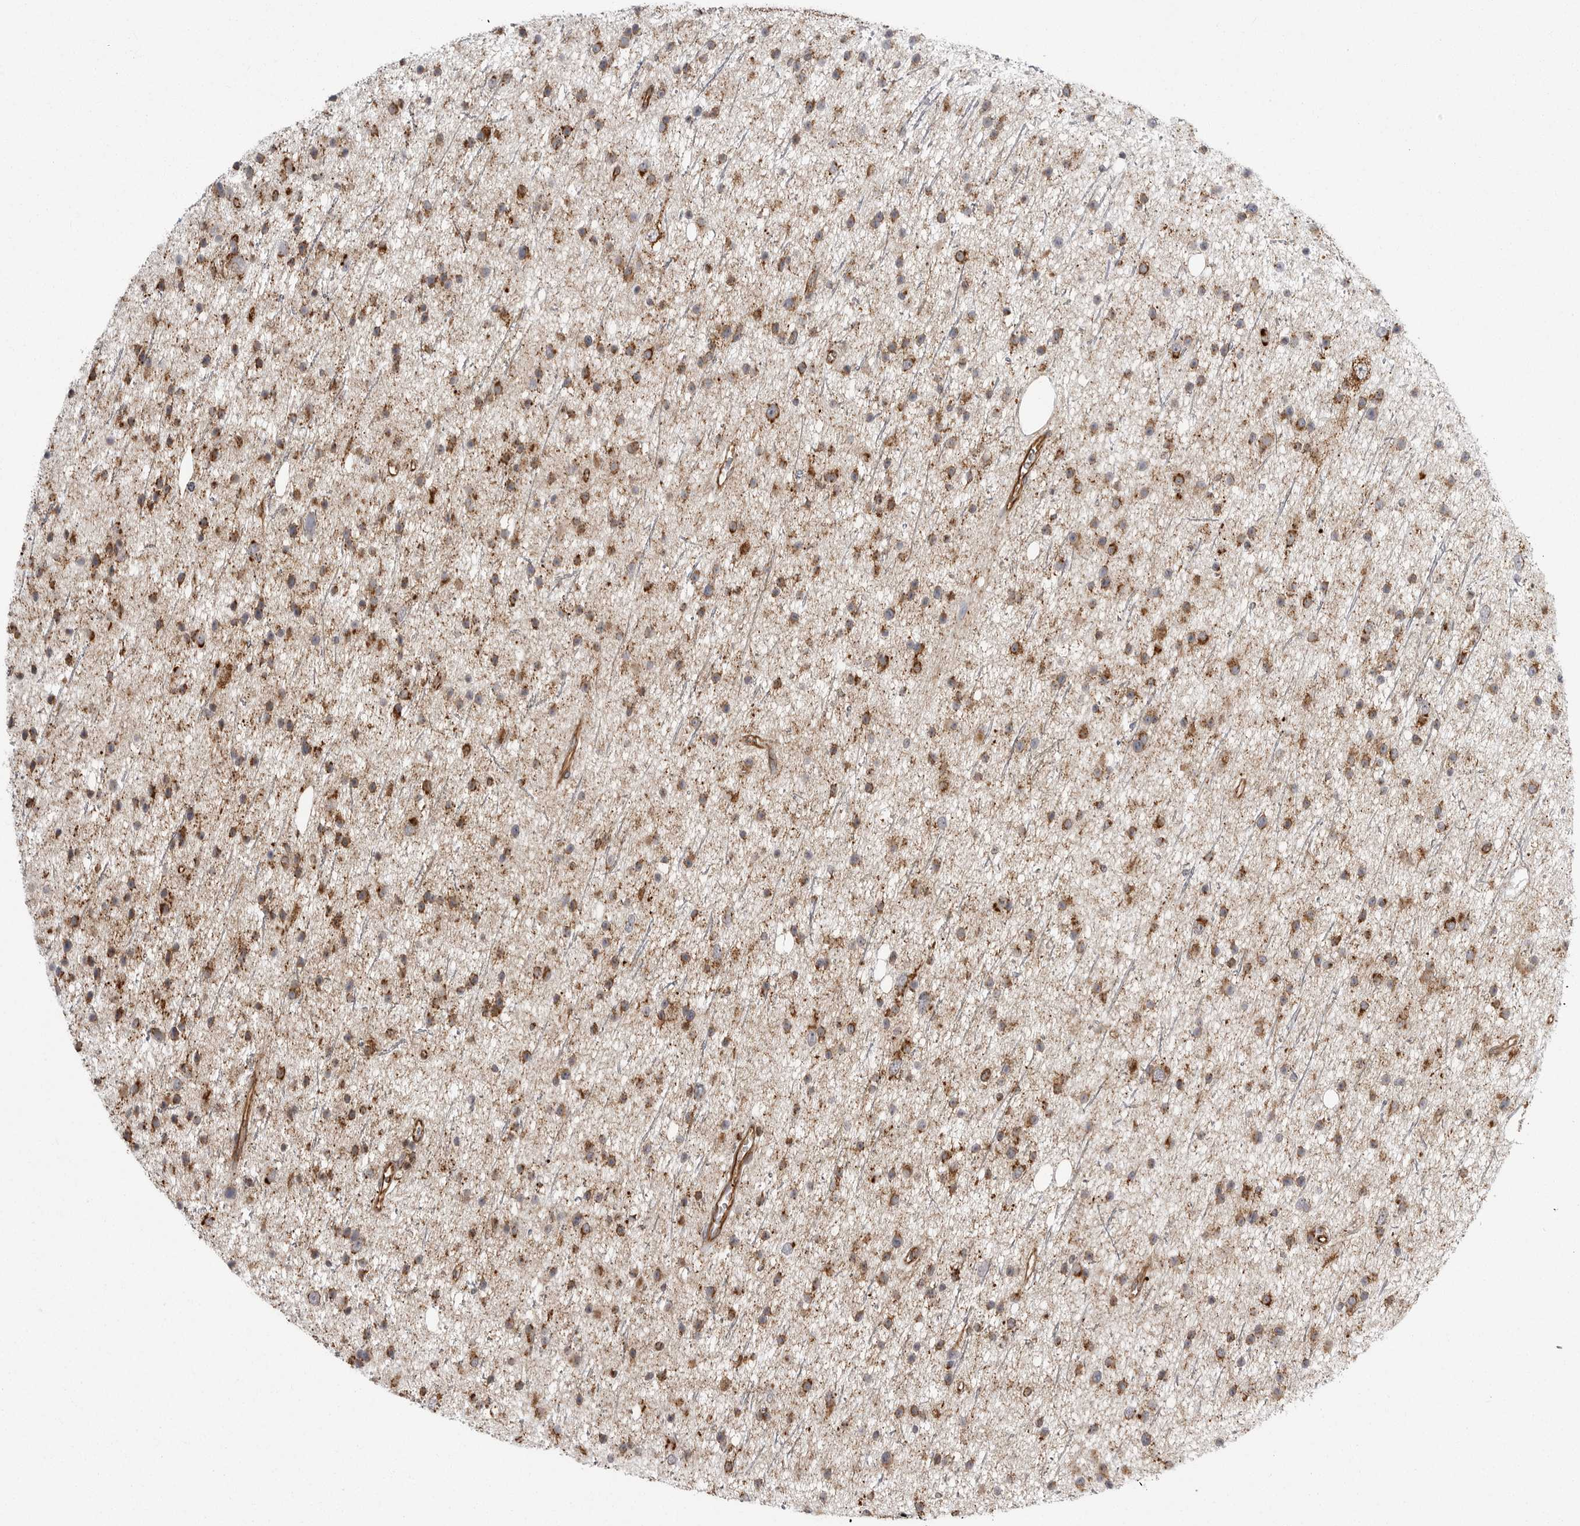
{"staining": {"intensity": "moderate", "quantity": ">75%", "location": "cytoplasmic/membranous"}, "tissue": "glioma", "cell_type": "Tumor cells", "image_type": "cancer", "snomed": [{"axis": "morphology", "description": "Glioma, malignant, Low grade"}, {"axis": "topography", "description": "Cerebral cortex"}], "caption": "Tumor cells show medium levels of moderate cytoplasmic/membranous expression in about >75% of cells in human malignant low-grade glioma.", "gene": "FH", "patient": {"sex": "female", "age": 39}}